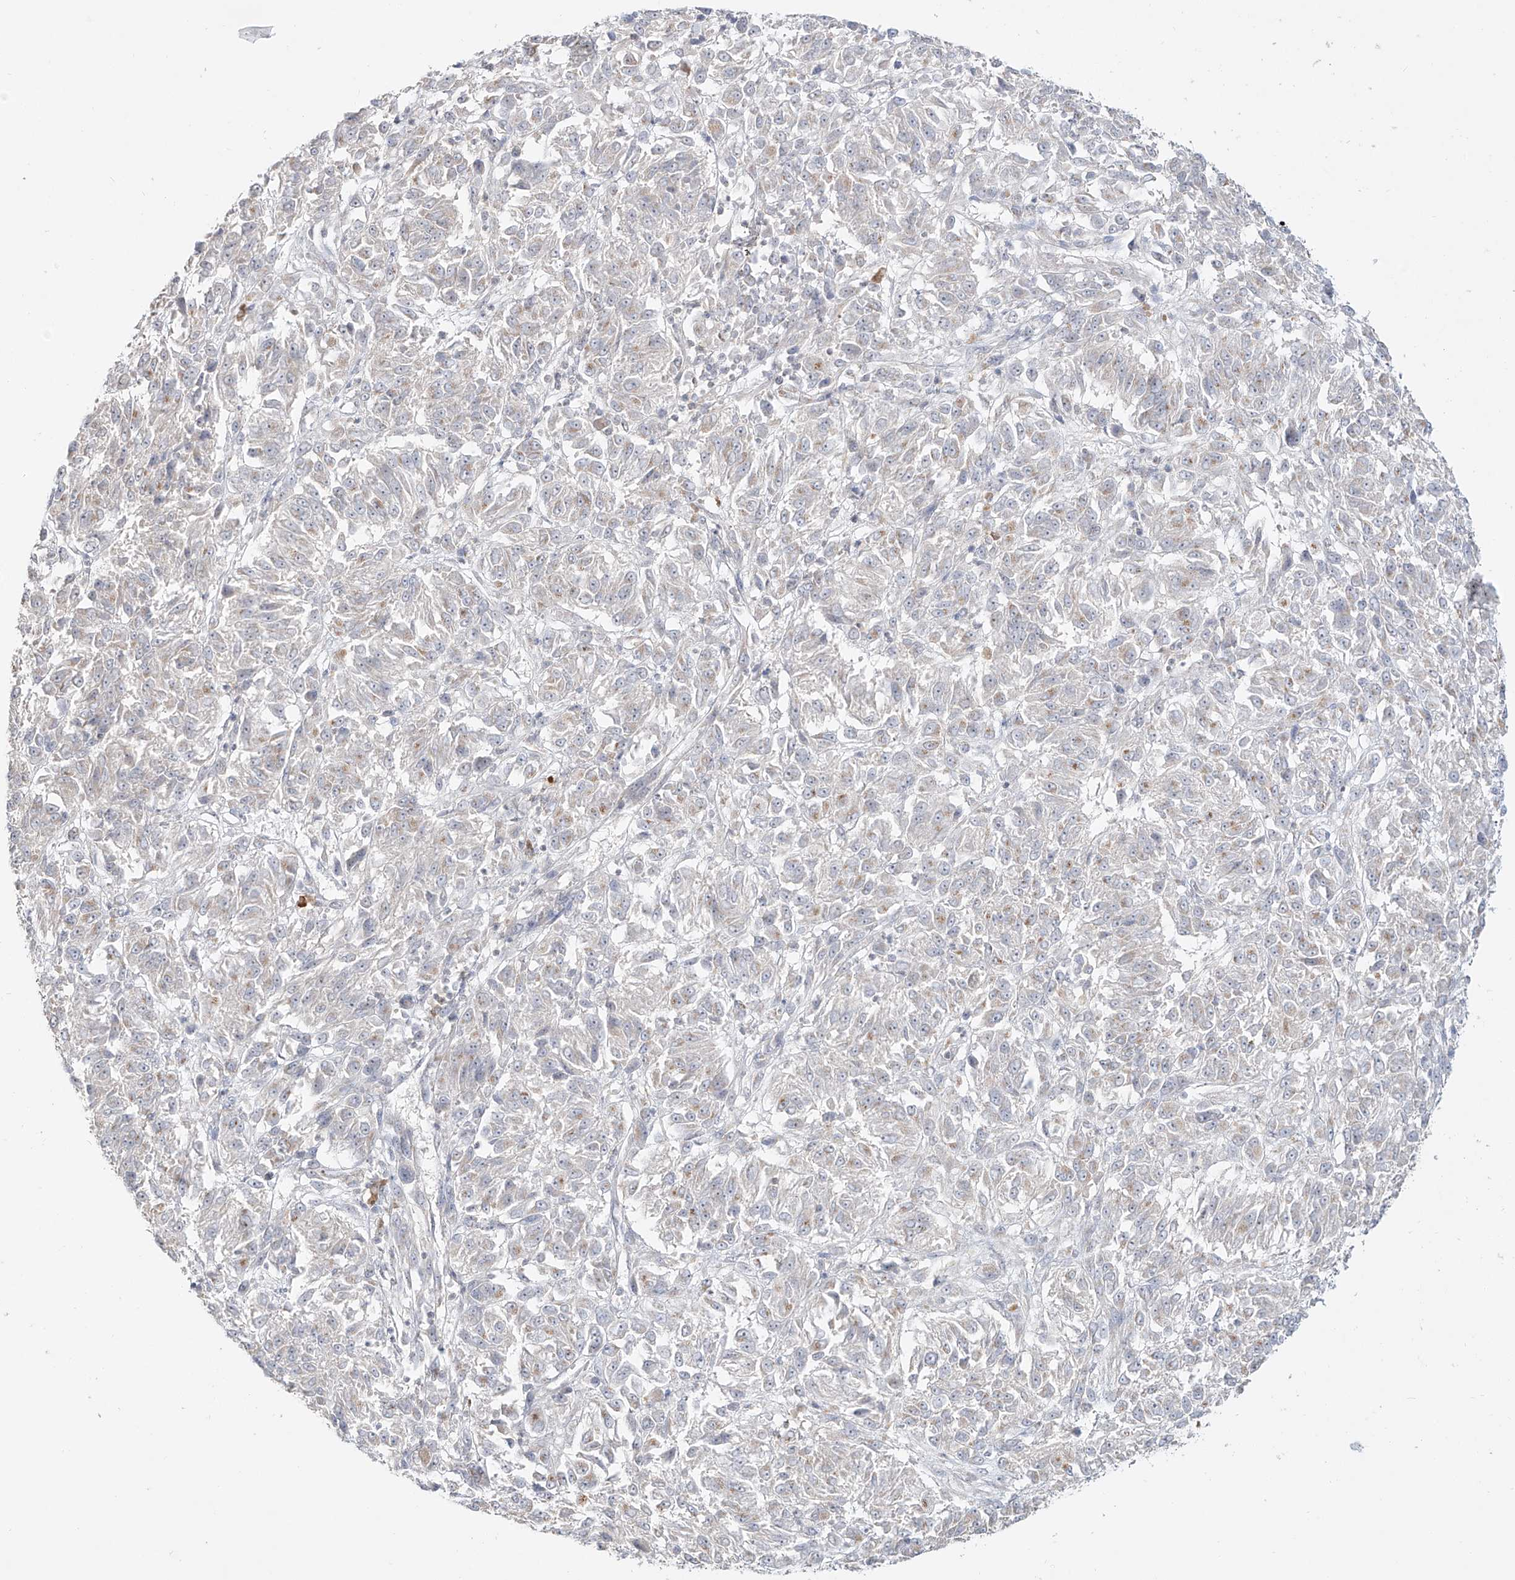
{"staining": {"intensity": "negative", "quantity": "none", "location": "none"}, "tissue": "melanoma", "cell_type": "Tumor cells", "image_type": "cancer", "snomed": [{"axis": "morphology", "description": "Malignant melanoma, Metastatic site"}, {"axis": "topography", "description": "Lung"}], "caption": "Immunohistochemistry (IHC) image of neoplastic tissue: human melanoma stained with DAB (3,3'-diaminobenzidine) shows no significant protein positivity in tumor cells.", "gene": "BSDC1", "patient": {"sex": "male", "age": 64}}